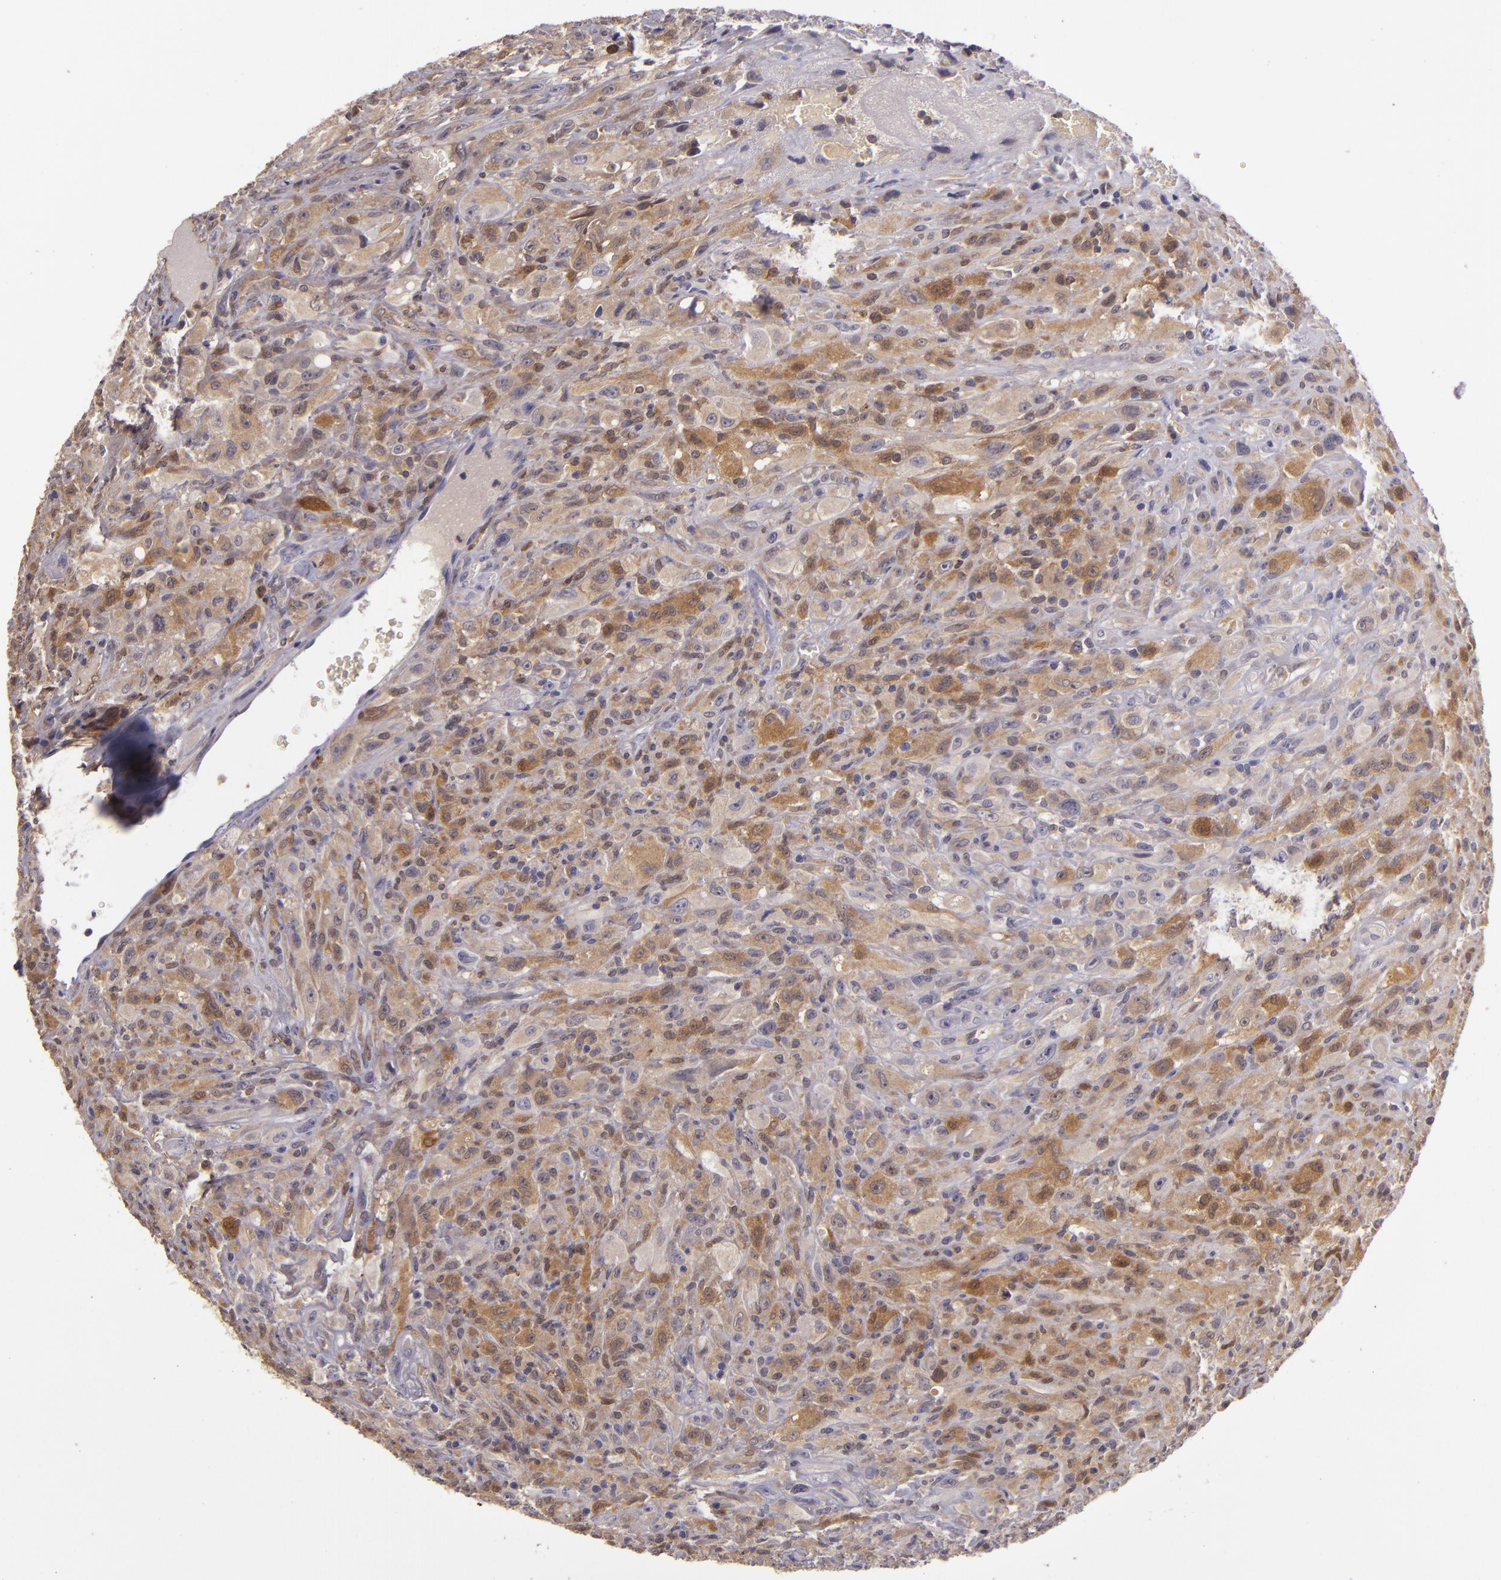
{"staining": {"intensity": "moderate", "quantity": "25%-75%", "location": "cytoplasmic/membranous"}, "tissue": "glioma", "cell_type": "Tumor cells", "image_type": "cancer", "snomed": [{"axis": "morphology", "description": "Glioma, malignant, High grade"}, {"axis": "topography", "description": "Brain"}], "caption": "IHC image of neoplastic tissue: malignant high-grade glioma stained using immunohistochemistry demonstrates medium levels of moderate protein expression localized specifically in the cytoplasmic/membranous of tumor cells, appearing as a cytoplasmic/membranous brown color.", "gene": "FHIT", "patient": {"sex": "male", "age": 48}}